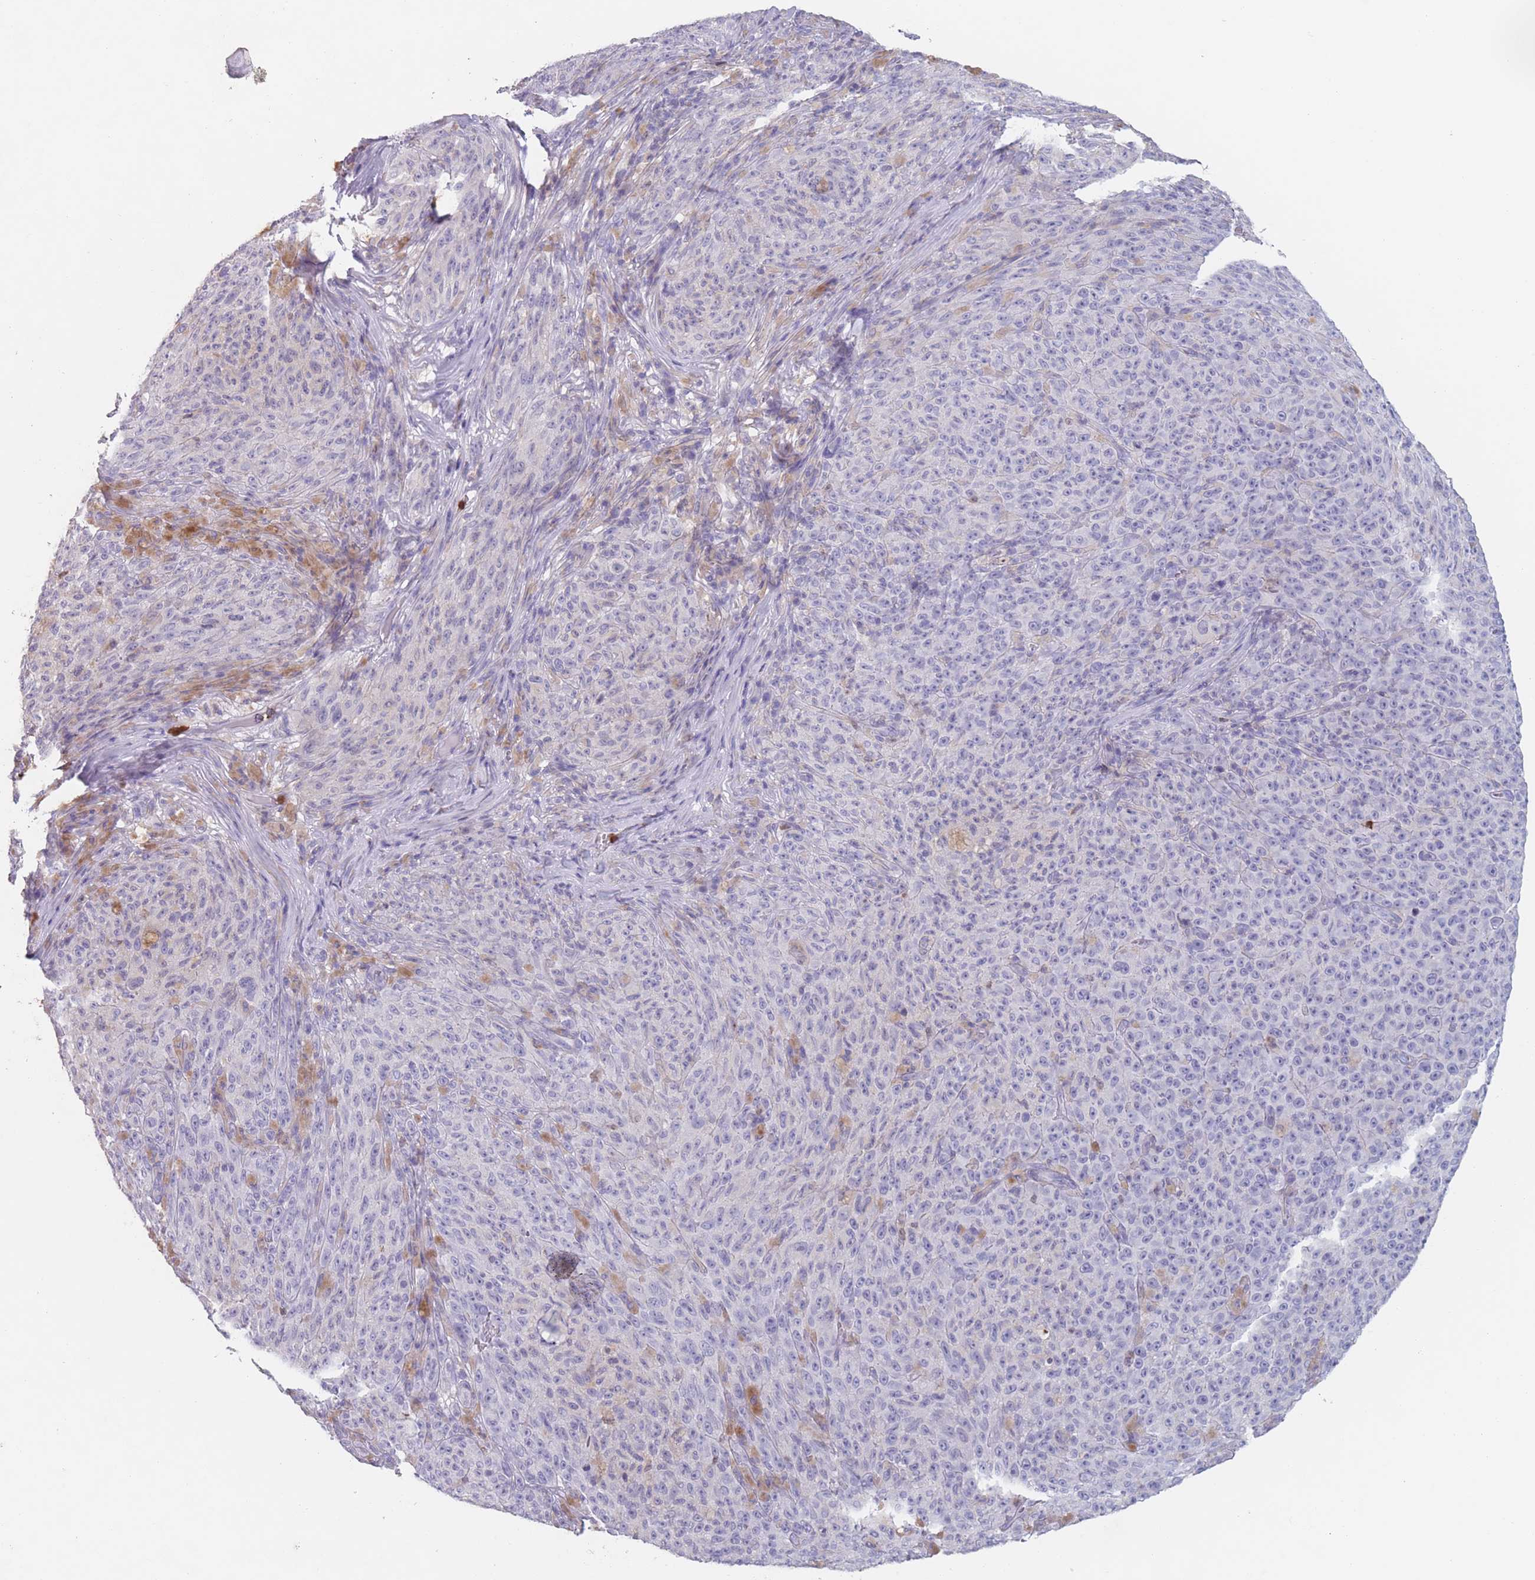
{"staining": {"intensity": "negative", "quantity": "none", "location": "none"}, "tissue": "melanoma", "cell_type": "Tumor cells", "image_type": "cancer", "snomed": [{"axis": "morphology", "description": "Malignant melanoma, NOS"}, {"axis": "topography", "description": "Skin"}], "caption": "DAB (3,3'-diaminobenzidine) immunohistochemical staining of melanoma exhibits no significant expression in tumor cells.", "gene": "ATP1A3", "patient": {"sex": "female", "age": 82}}